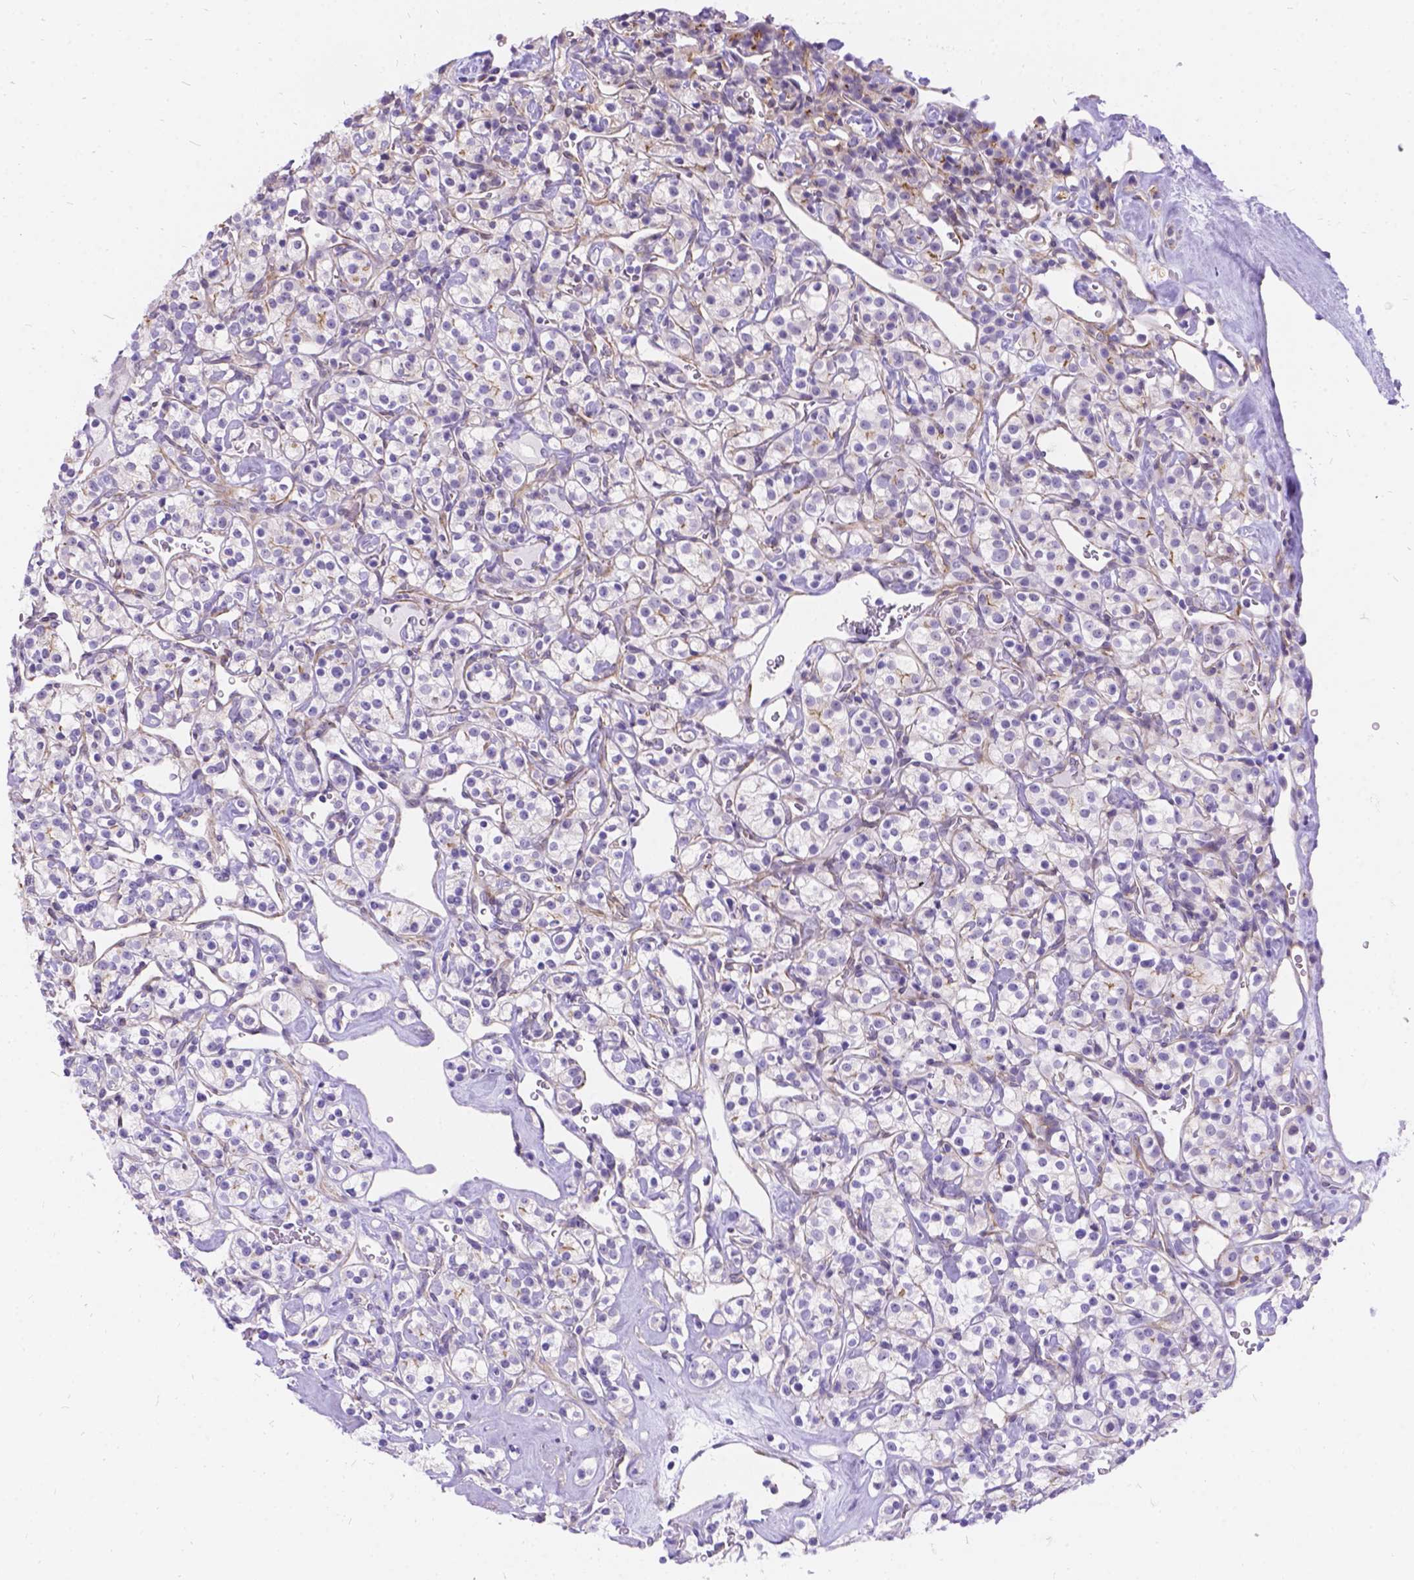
{"staining": {"intensity": "negative", "quantity": "none", "location": "none"}, "tissue": "renal cancer", "cell_type": "Tumor cells", "image_type": "cancer", "snomed": [{"axis": "morphology", "description": "Adenocarcinoma, NOS"}, {"axis": "topography", "description": "Kidney"}], "caption": "Tumor cells show no significant expression in renal cancer (adenocarcinoma). (DAB (3,3'-diaminobenzidine) immunohistochemistry (IHC), high magnification).", "gene": "PALS1", "patient": {"sex": "male", "age": 77}}